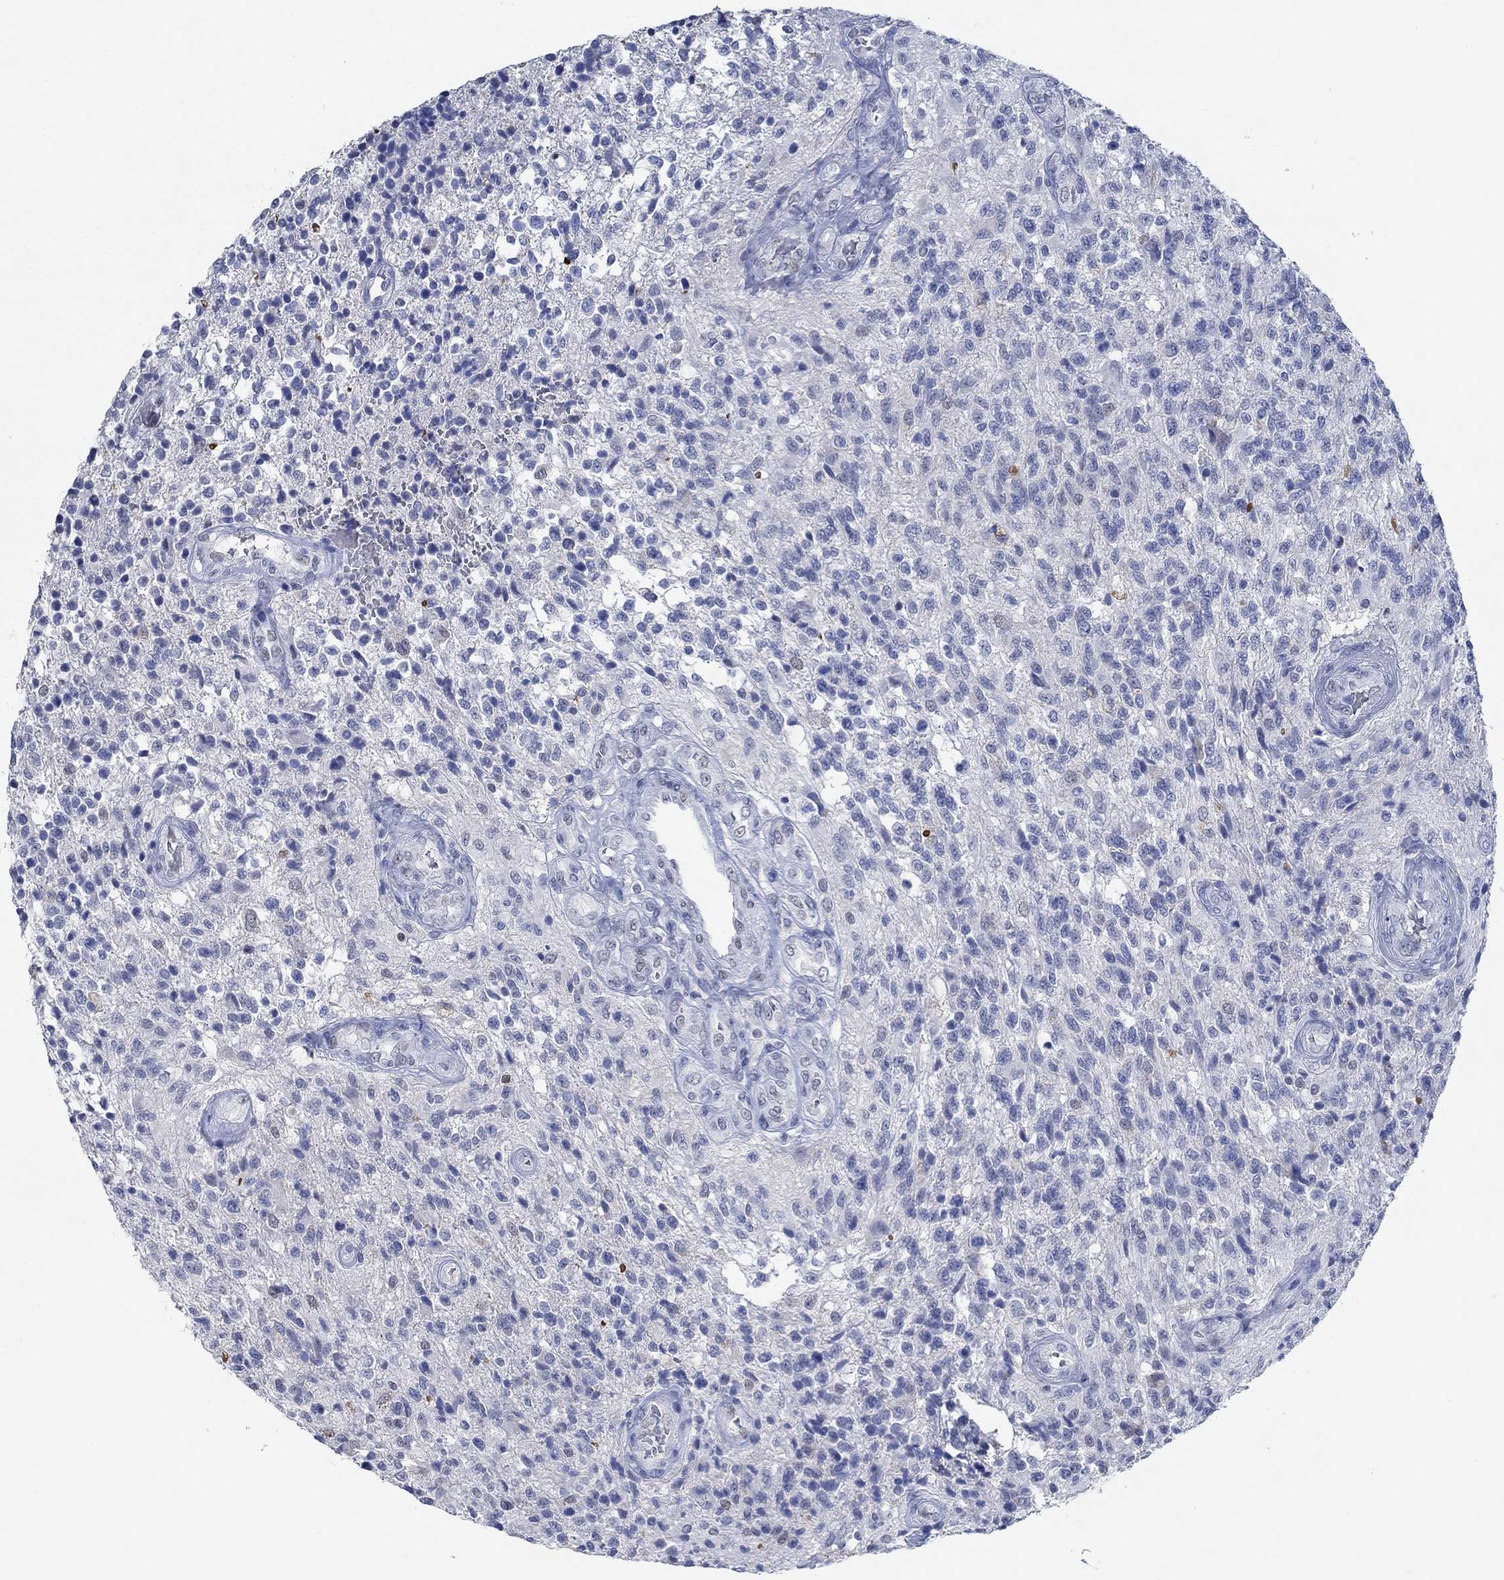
{"staining": {"intensity": "negative", "quantity": "none", "location": "none"}, "tissue": "glioma", "cell_type": "Tumor cells", "image_type": "cancer", "snomed": [{"axis": "morphology", "description": "Glioma, malignant, High grade"}, {"axis": "topography", "description": "Brain"}], "caption": "Histopathology image shows no protein staining in tumor cells of glioma tissue.", "gene": "PPP1R17", "patient": {"sex": "male", "age": 56}}